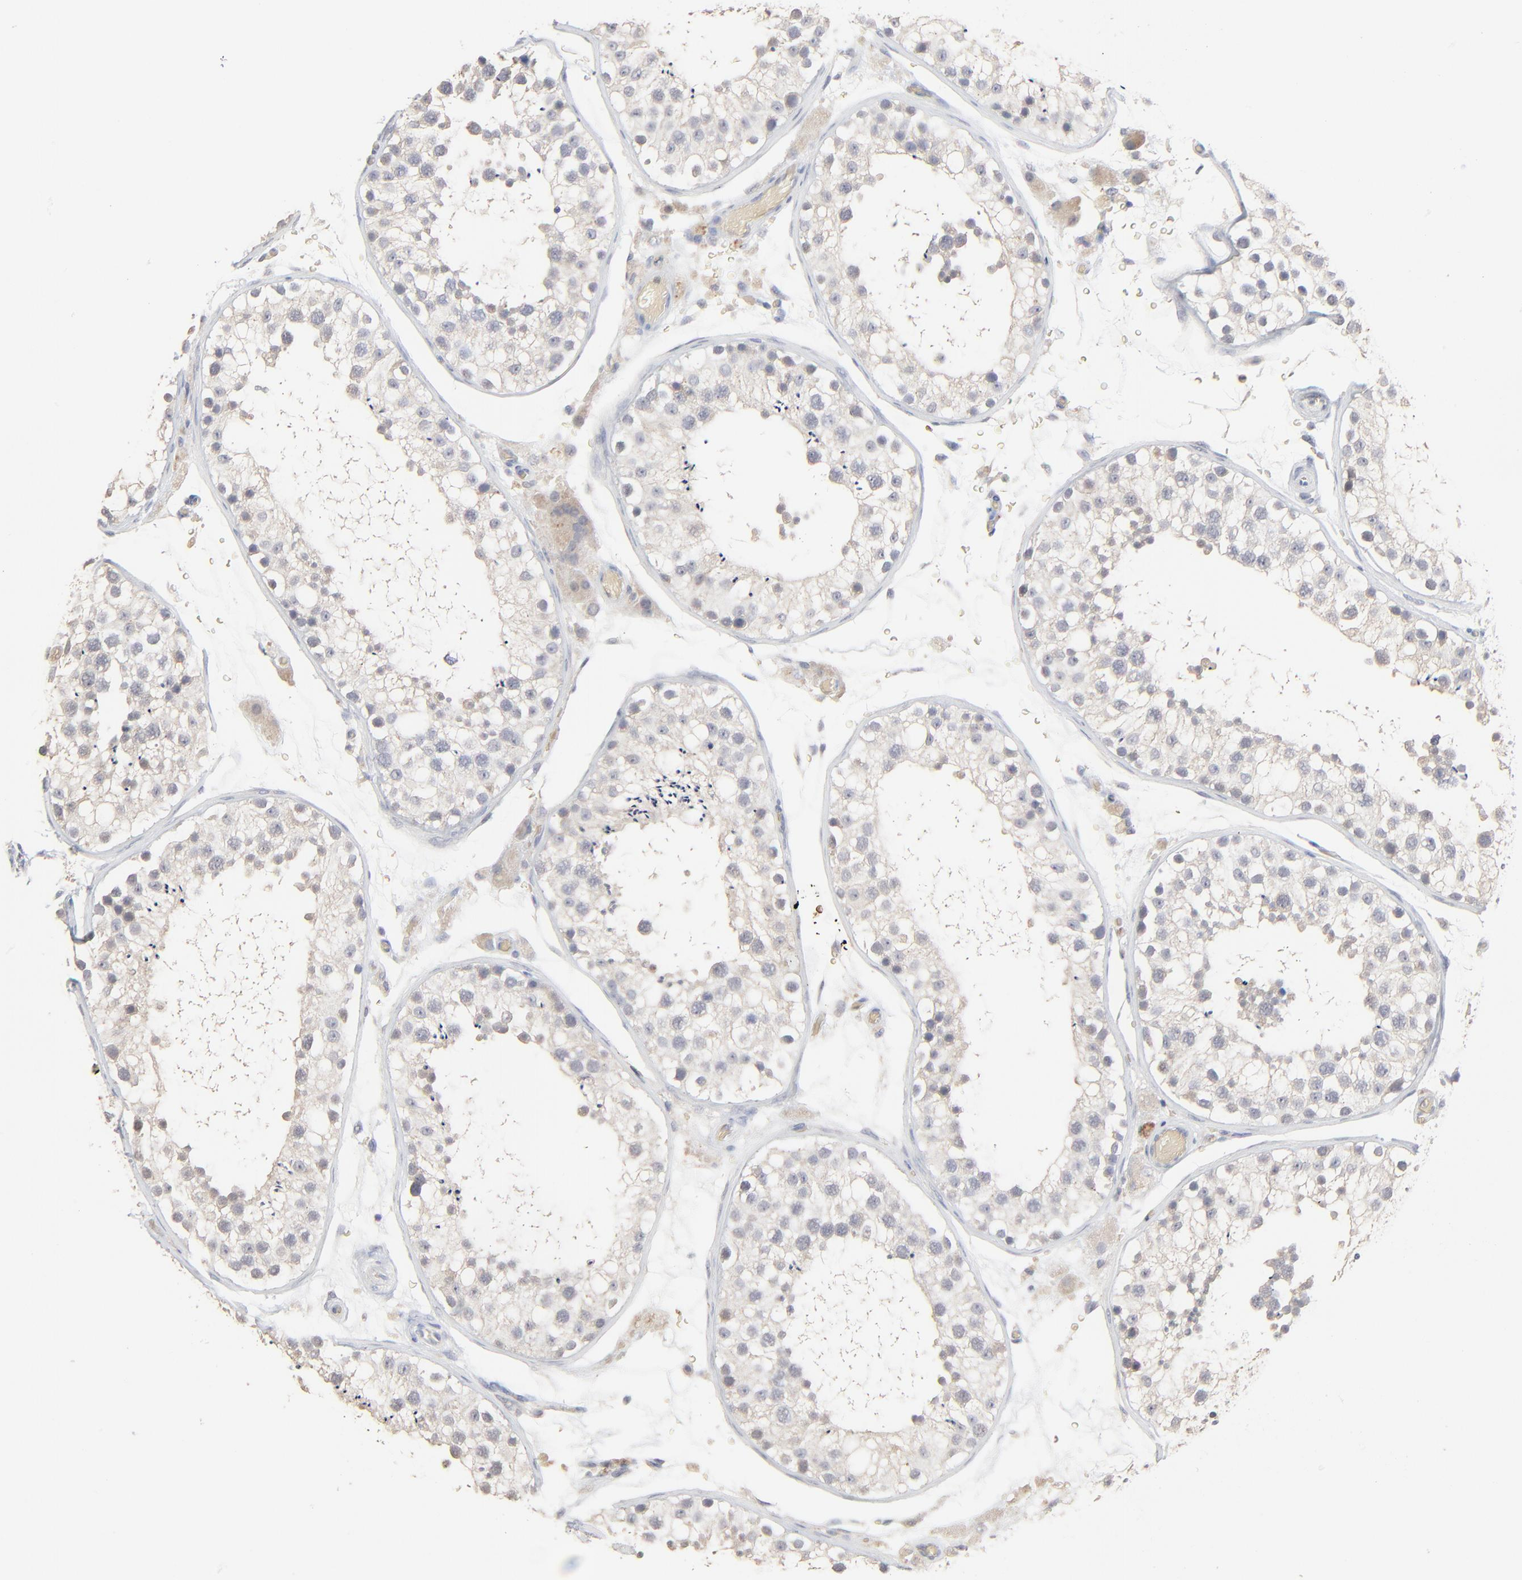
{"staining": {"intensity": "negative", "quantity": "none", "location": "none"}, "tissue": "testis", "cell_type": "Cells in seminiferous ducts", "image_type": "normal", "snomed": [{"axis": "morphology", "description": "Normal tissue, NOS"}, {"axis": "topography", "description": "Testis"}], "caption": "This is a micrograph of immunohistochemistry (IHC) staining of benign testis, which shows no expression in cells in seminiferous ducts.", "gene": "FANCB", "patient": {"sex": "male", "age": 26}}